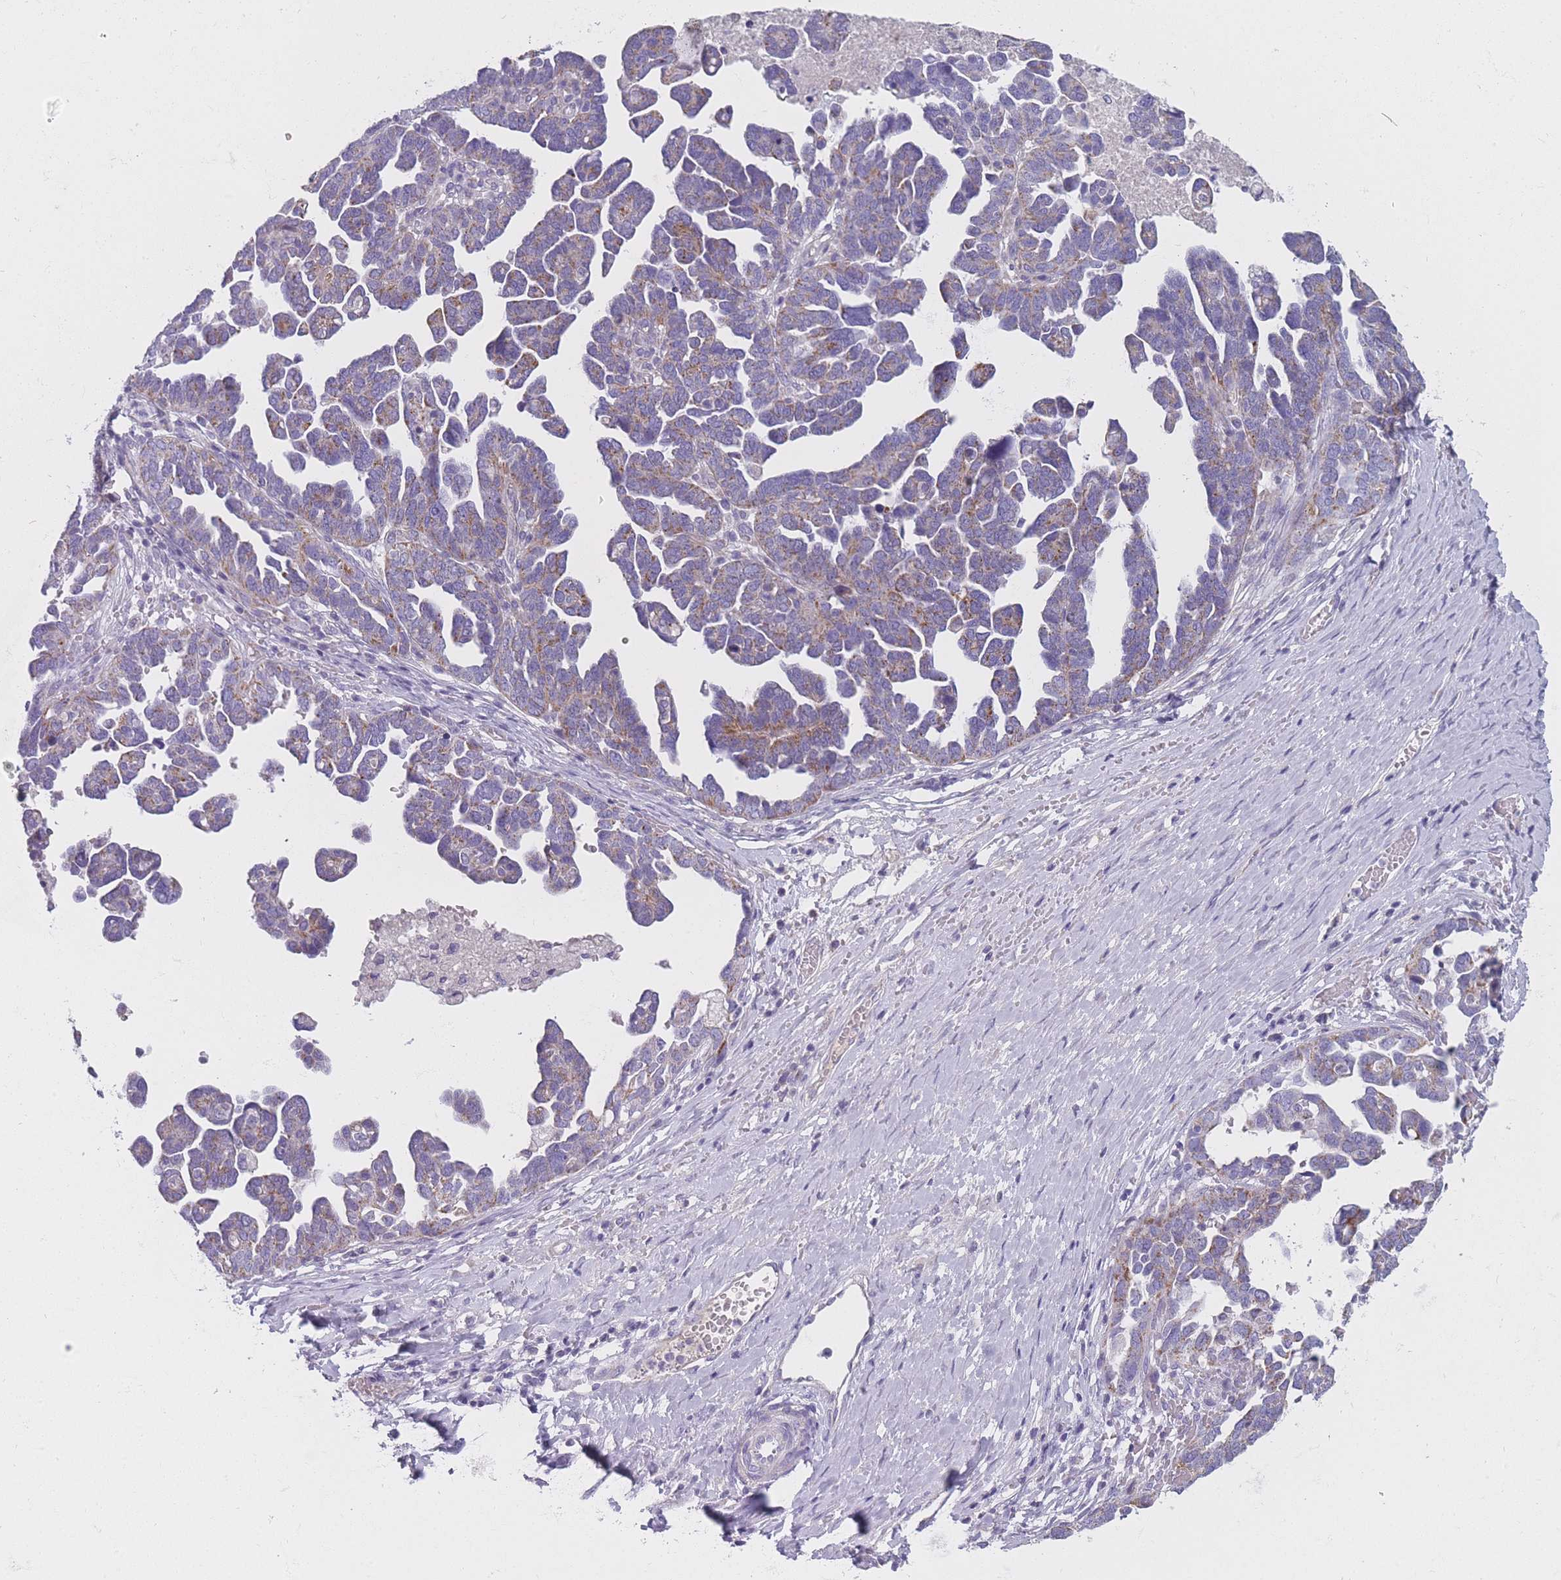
{"staining": {"intensity": "weak", "quantity": "25%-75%", "location": "cytoplasmic/membranous"}, "tissue": "ovarian cancer", "cell_type": "Tumor cells", "image_type": "cancer", "snomed": [{"axis": "morphology", "description": "Cystadenocarcinoma, serous, NOS"}, {"axis": "topography", "description": "Ovary"}], "caption": "Protein expression analysis of human ovarian cancer (serous cystadenocarcinoma) reveals weak cytoplasmic/membranous expression in about 25%-75% of tumor cells.", "gene": "MRPS14", "patient": {"sex": "female", "age": 54}}